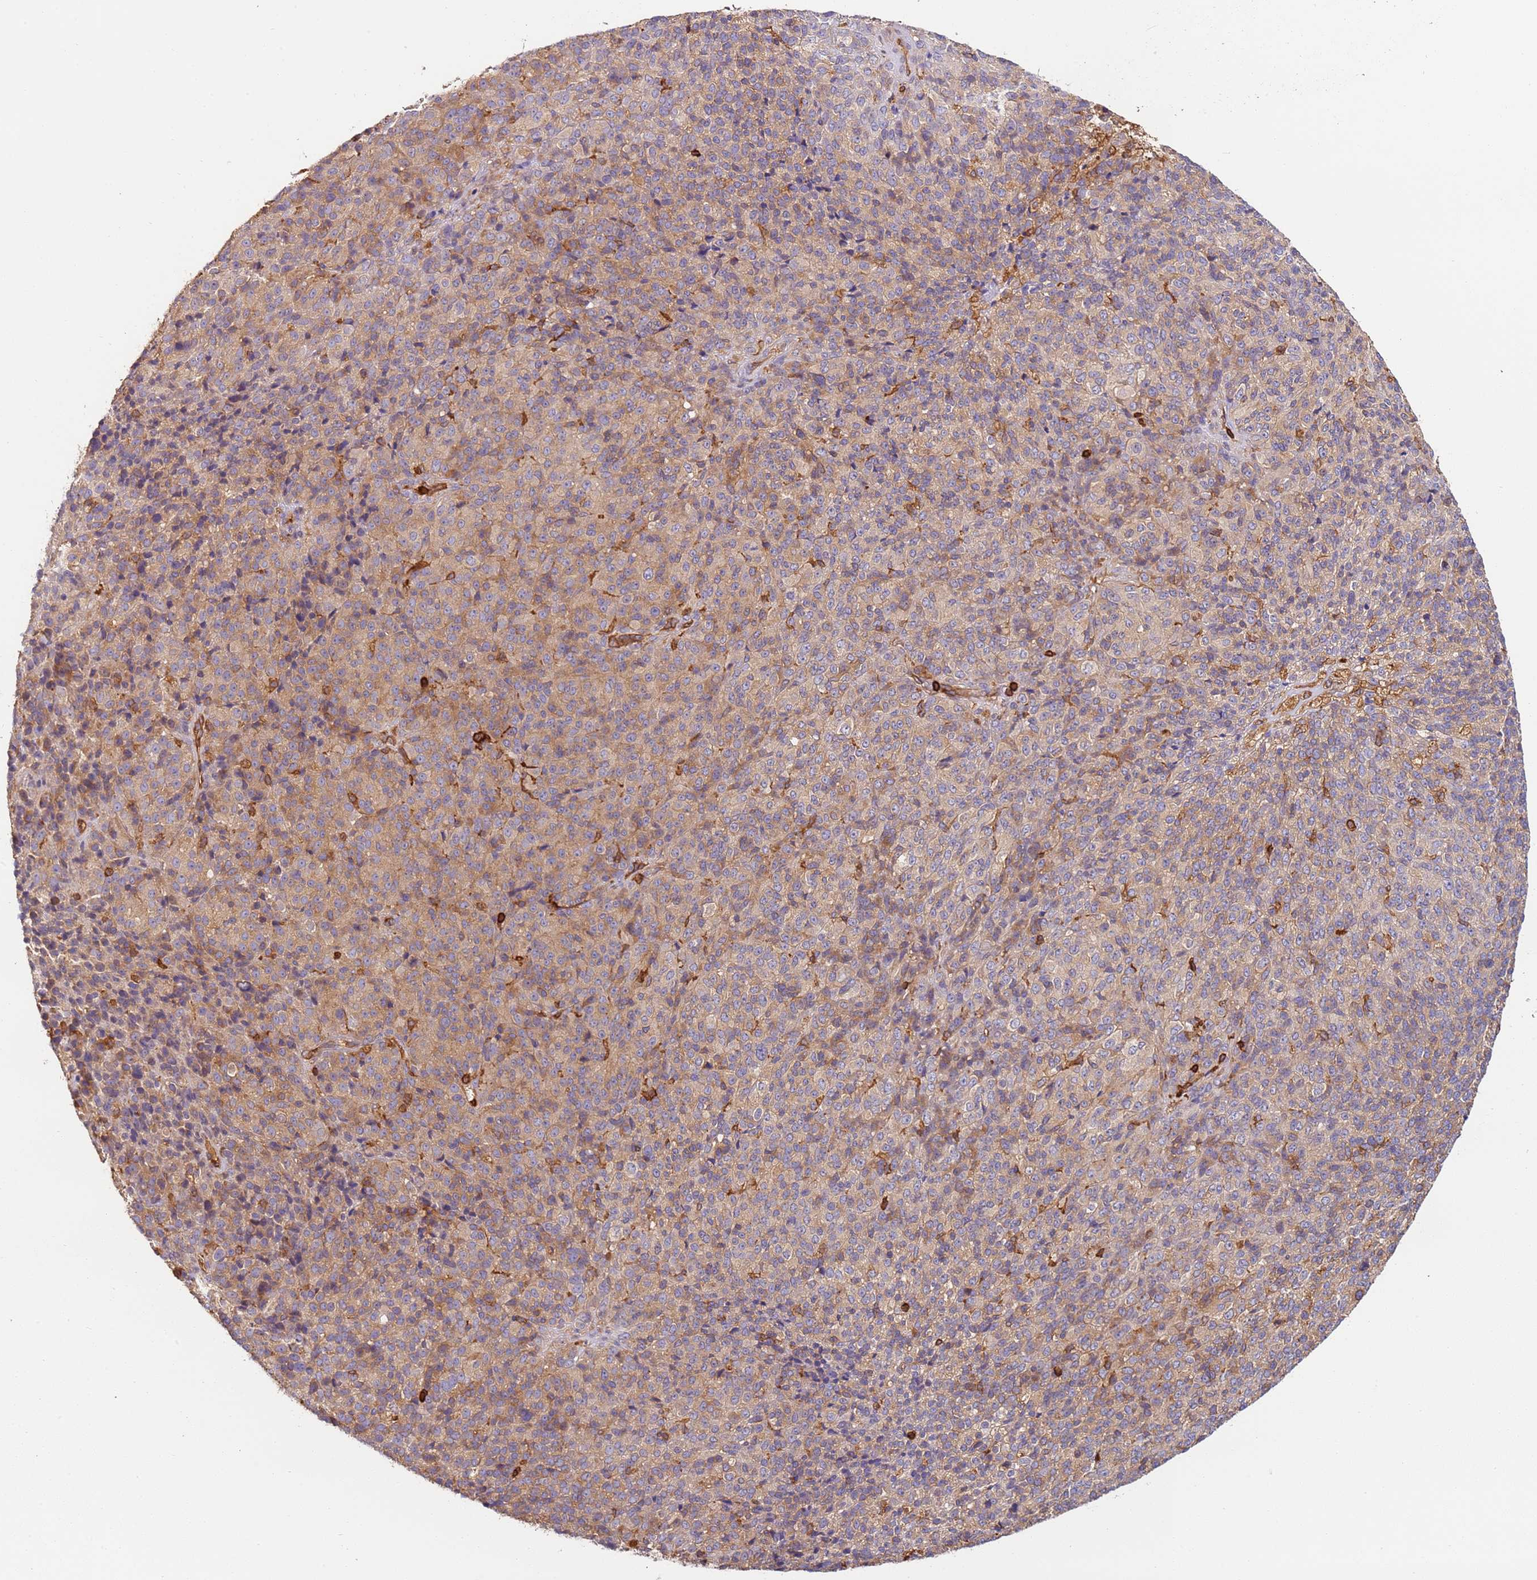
{"staining": {"intensity": "weak", "quantity": "<25%", "location": "cytoplasmic/membranous"}, "tissue": "melanoma", "cell_type": "Tumor cells", "image_type": "cancer", "snomed": [{"axis": "morphology", "description": "Malignant melanoma, Metastatic site"}, {"axis": "topography", "description": "Brain"}], "caption": "High magnification brightfield microscopy of malignant melanoma (metastatic site) stained with DAB (brown) and counterstained with hematoxylin (blue): tumor cells show no significant expression.", "gene": "OR6P1", "patient": {"sex": "female", "age": 56}}